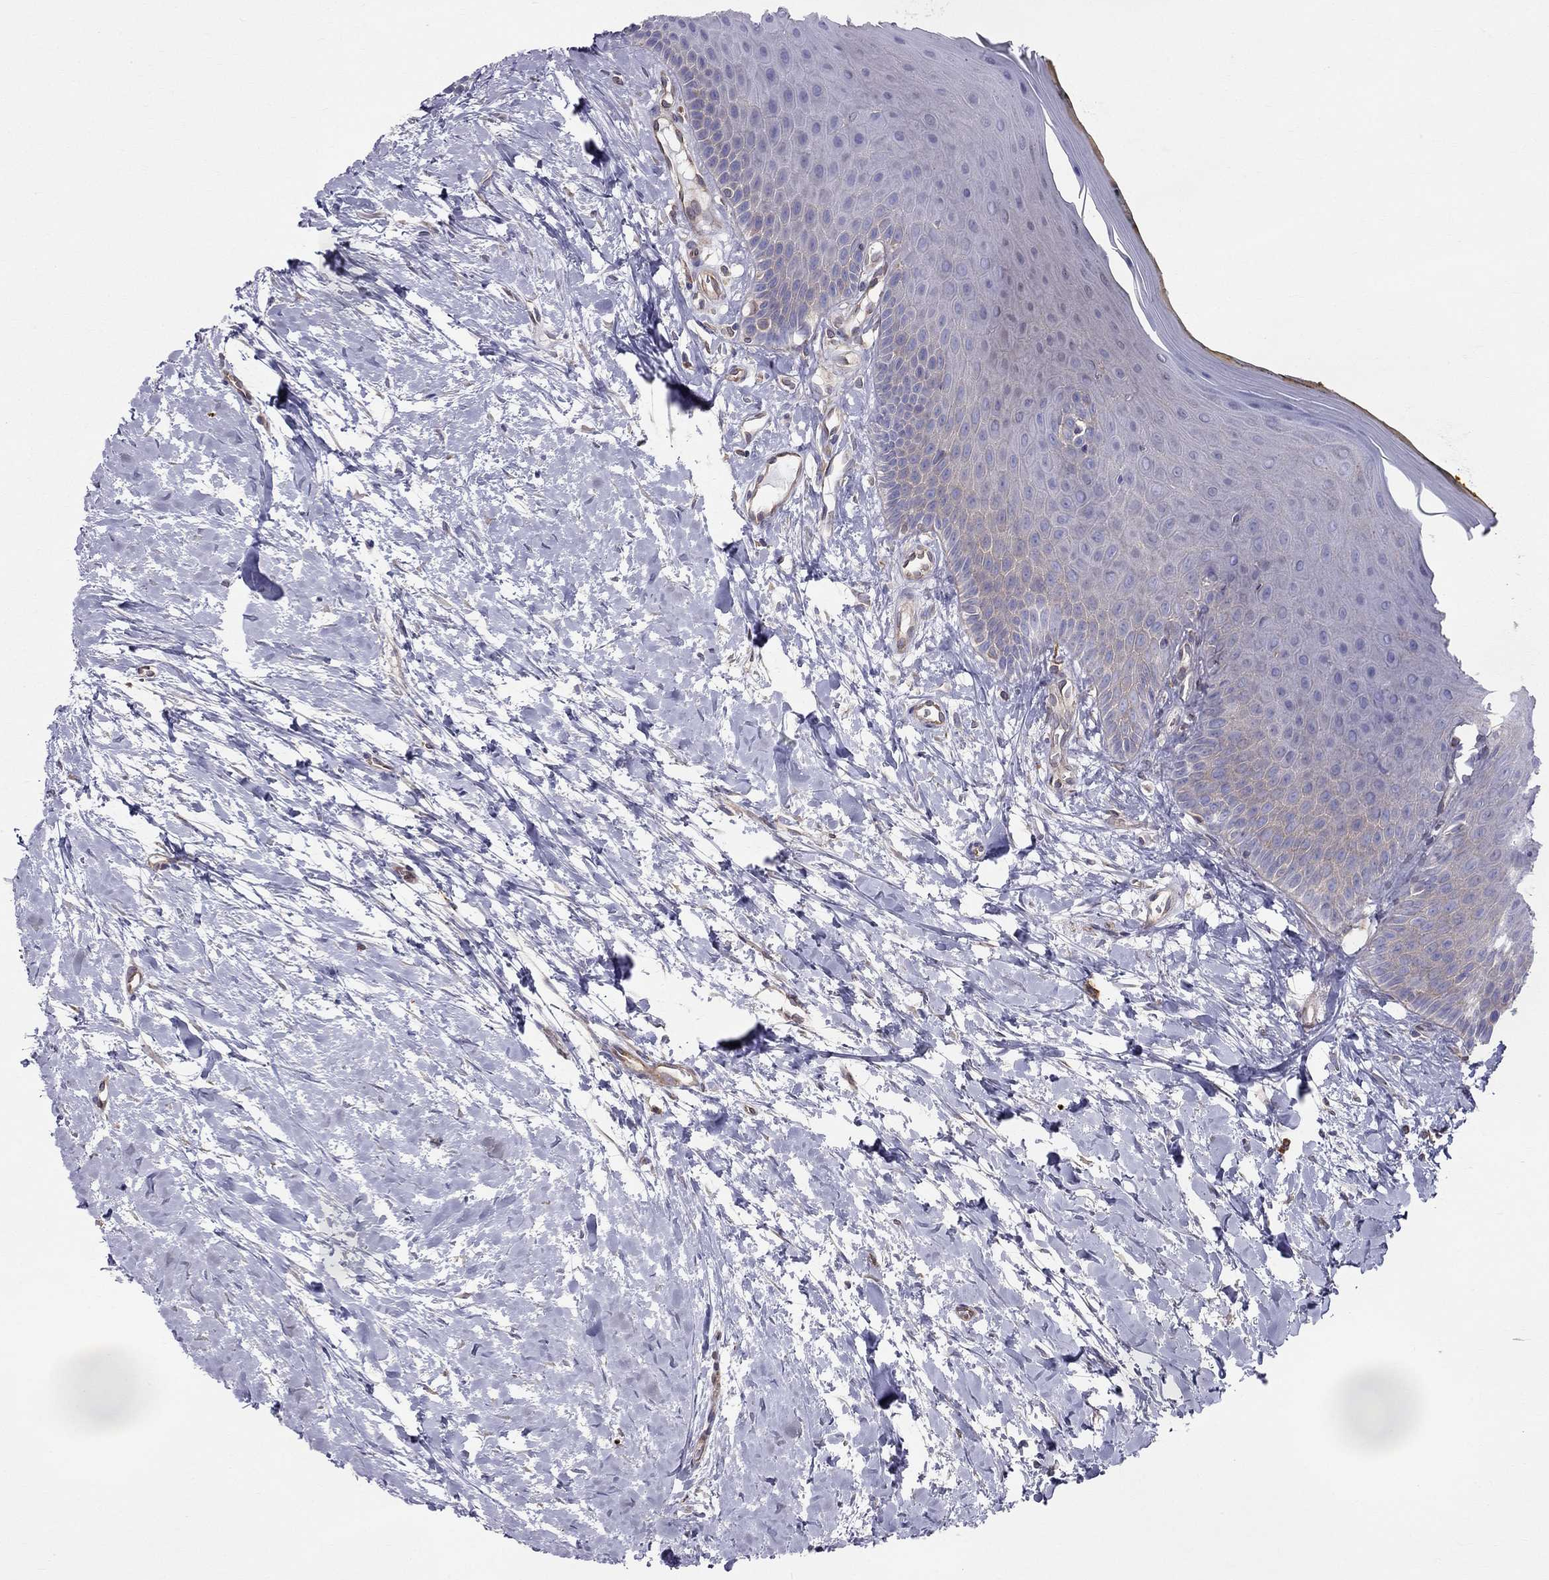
{"staining": {"intensity": "negative", "quantity": "none", "location": "none"}, "tissue": "oral mucosa", "cell_type": "Squamous epithelial cells", "image_type": "normal", "snomed": [{"axis": "morphology", "description": "Normal tissue, NOS"}, {"axis": "topography", "description": "Oral tissue"}], "caption": "Immunohistochemistry histopathology image of unremarkable human oral mucosa stained for a protein (brown), which reveals no positivity in squamous epithelial cells.", "gene": "ENOX1", "patient": {"sex": "female", "age": 43}}